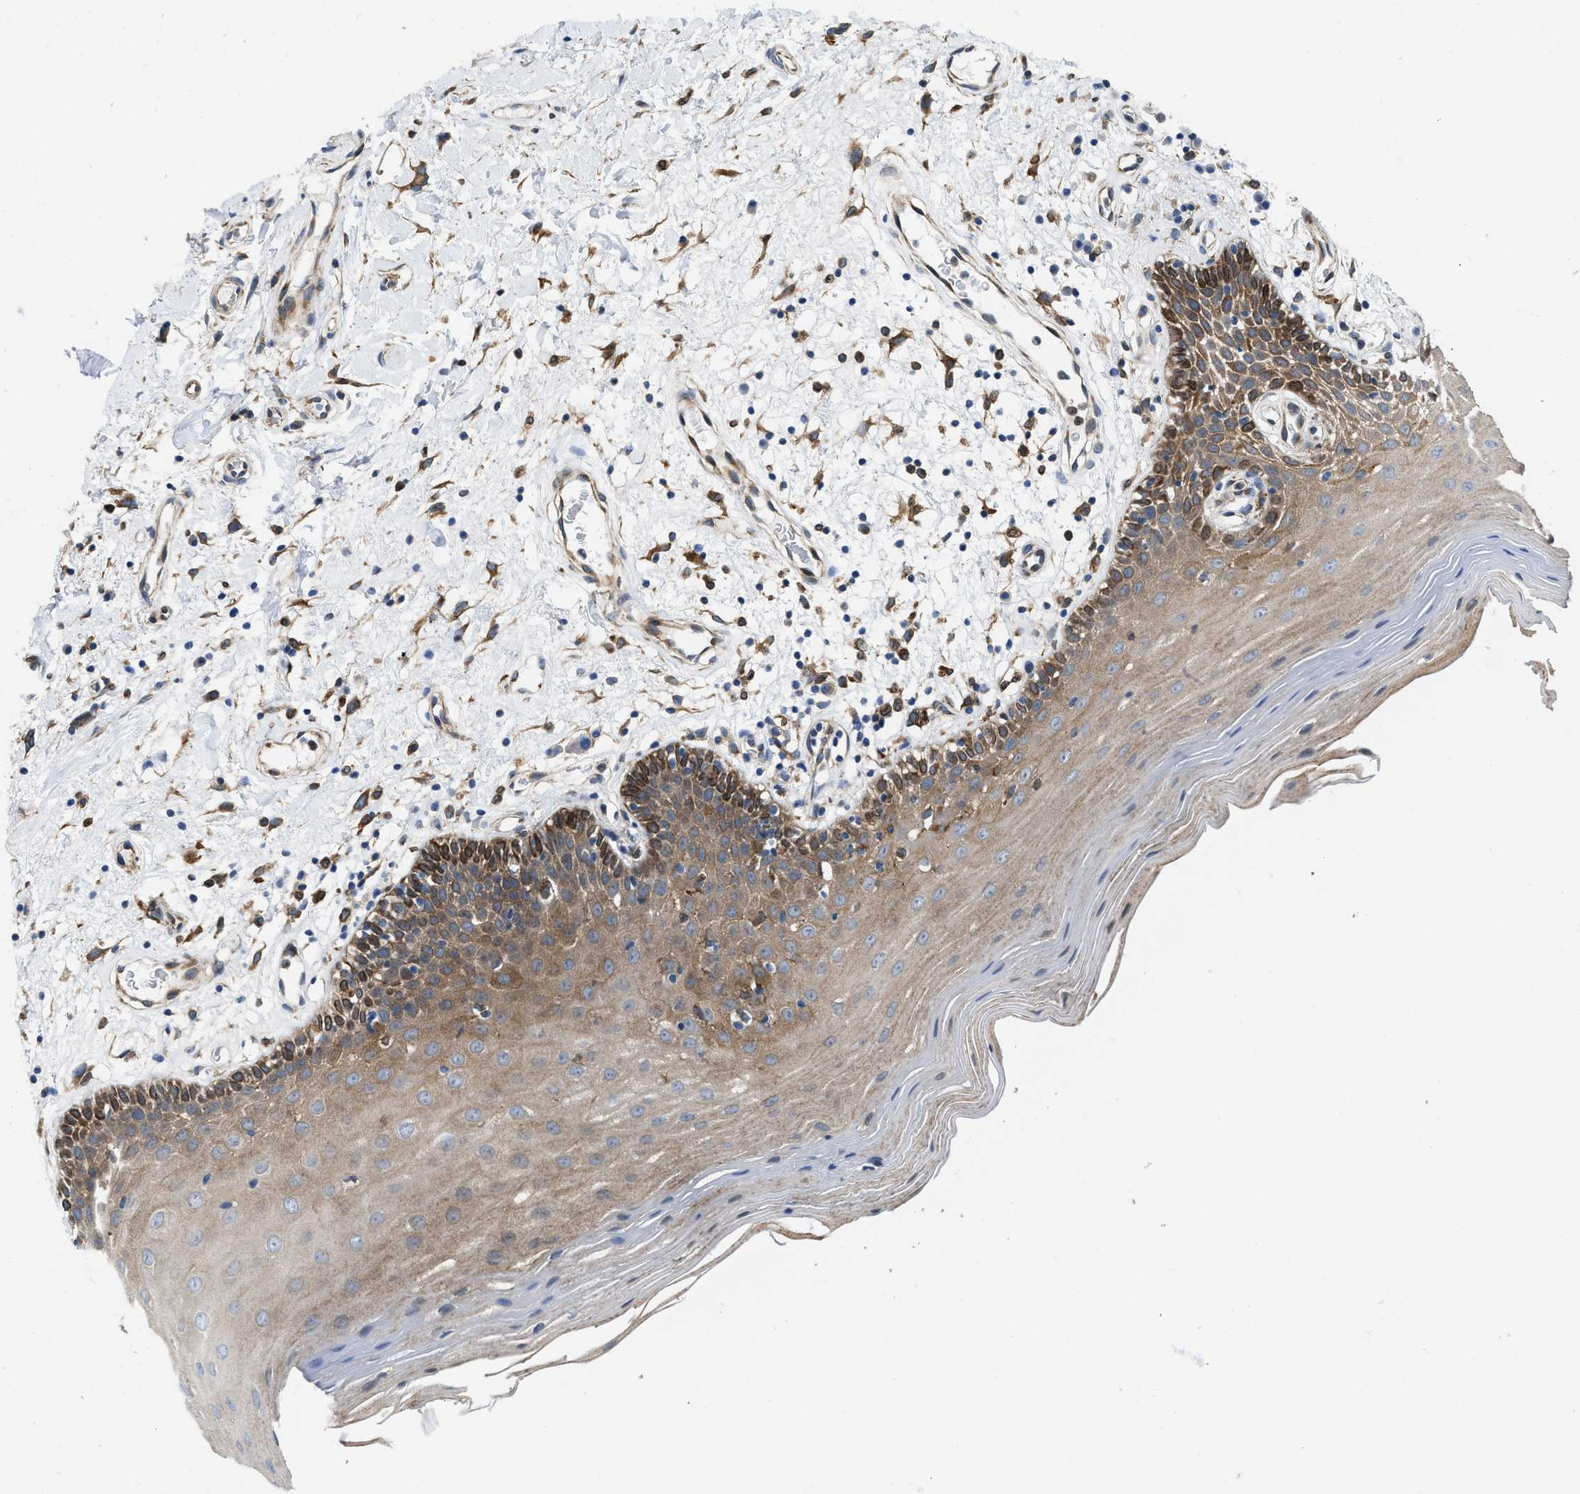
{"staining": {"intensity": "moderate", "quantity": ">75%", "location": "cytoplasmic/membranous"}, "tissue": "oral mucosa", "cell_type": "Squamous epithelial cells", "image_type": "normal", "snomed": [{"axis": "morphology", "description": "Normal tissue, NOS"}, {"axis": "morphology", "description": "Squamous cell carcinoma, NOS"}, {"axis": "topography", "description": "Skeletal muscle"}, {"axis": "topography", "description": "Oral tissue"}, {"axis": "topography", "description": "Head-Neck"}], "caption": "About >75% of squamous epithelial cells in unremarkable oral mucosa reveal moderate cytoplasmic/membranous protein expression as visualized by brown immunohistochemical staining.", "gene": "ERLIN2", "patient": {"sex": "male", "age": 71}}